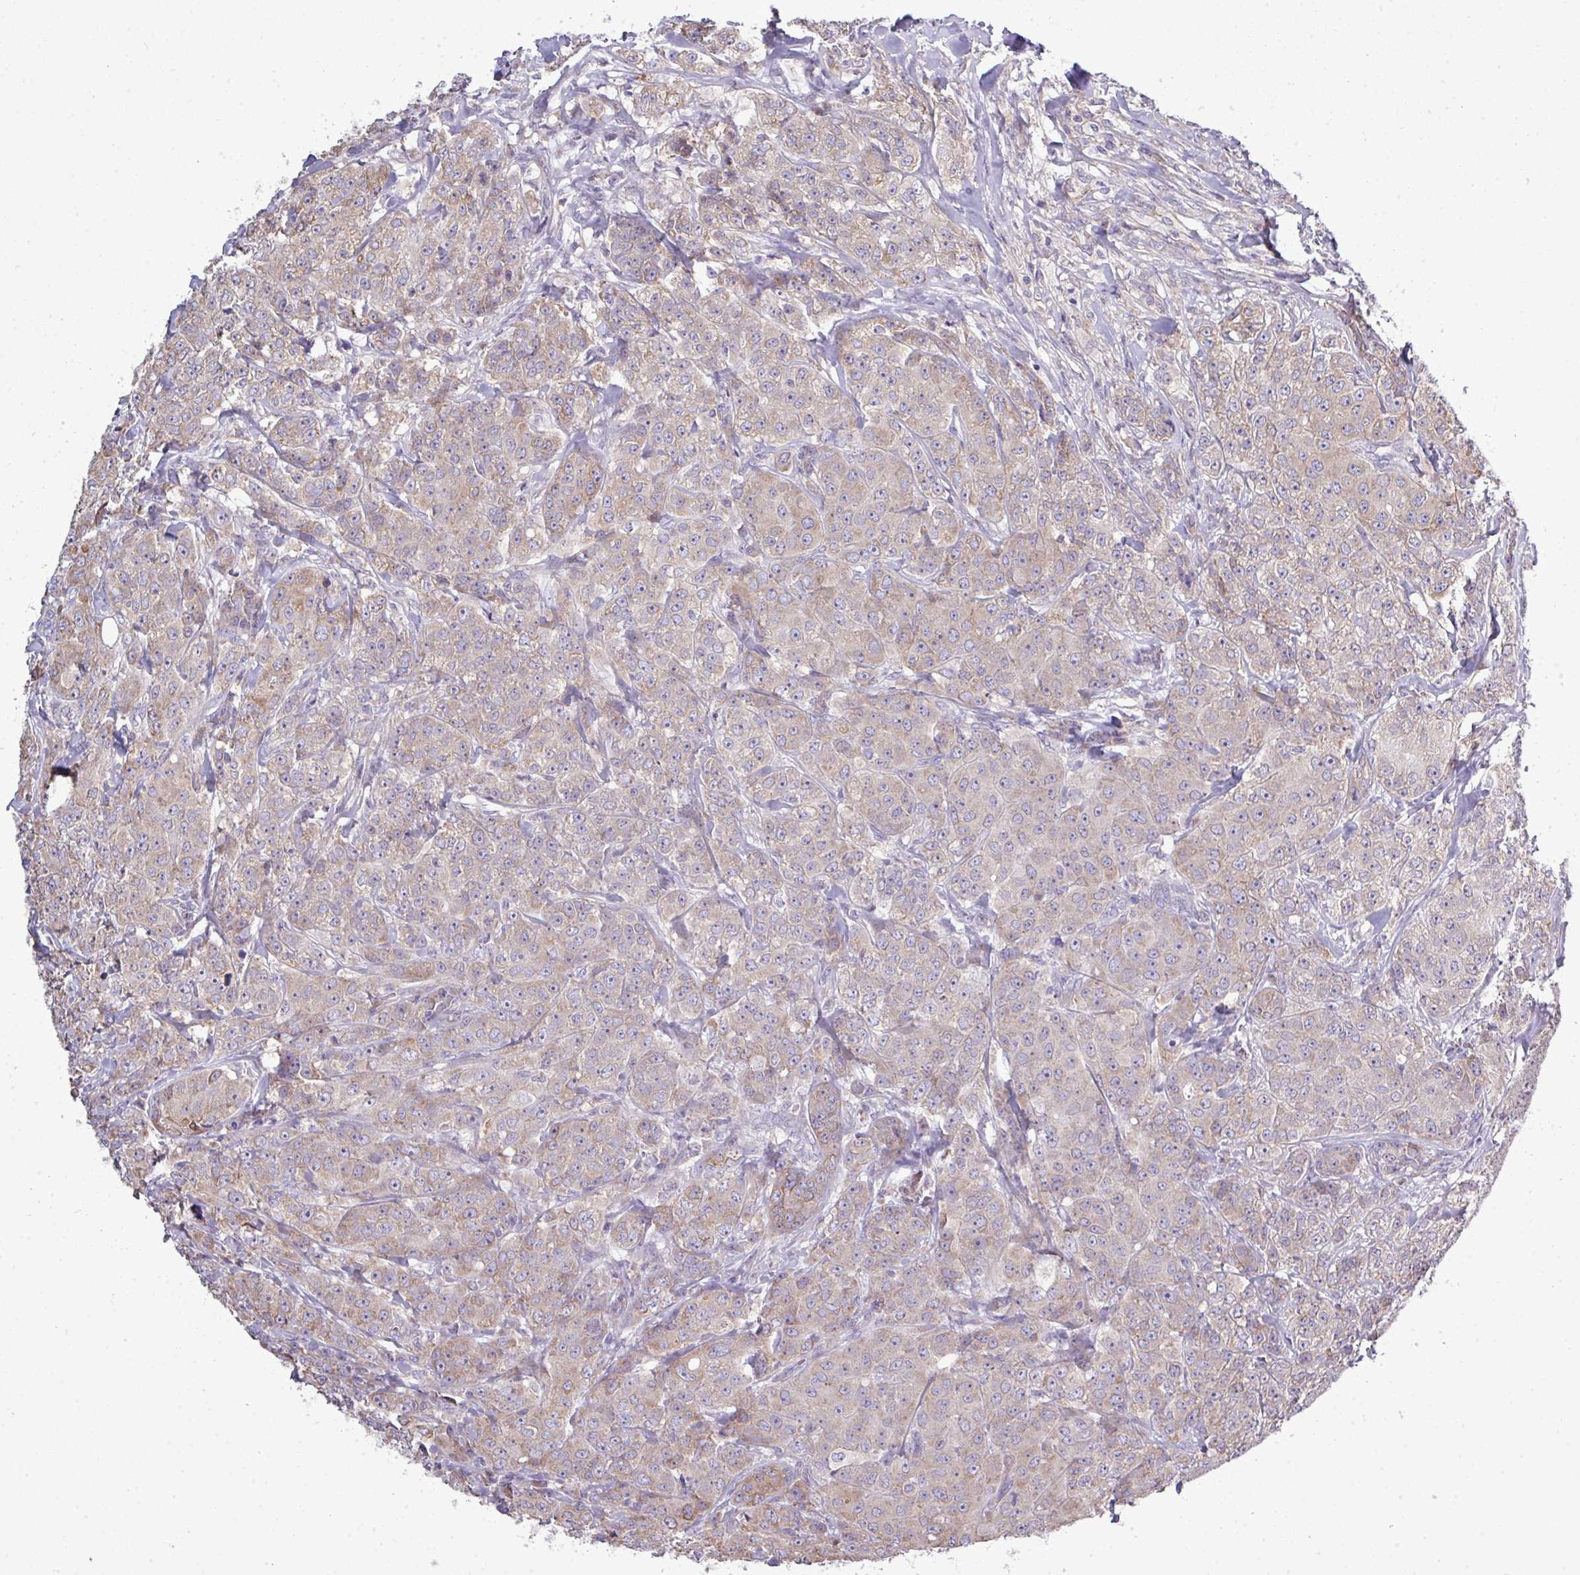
{"staining": {"intensity": "moderate", "quantity": "25%-75%", "location": "cytoplasmic/membranous"}, "tissue": "breast cancer", "cell_type": "Tumor cells", "image_type": "cancer", "snomed": [{"axis": "morphology", "description": "Duct carcinoma"}, {"axis": "topography", "description": "Breast"}], "caption": "Human breast cancer (infiltrating ductal carcinoma) stained with a protein marker displays moderate staining in tumor cells.", "gene": "AGAP5", "patient": {"sex": "female", "age": 43}}